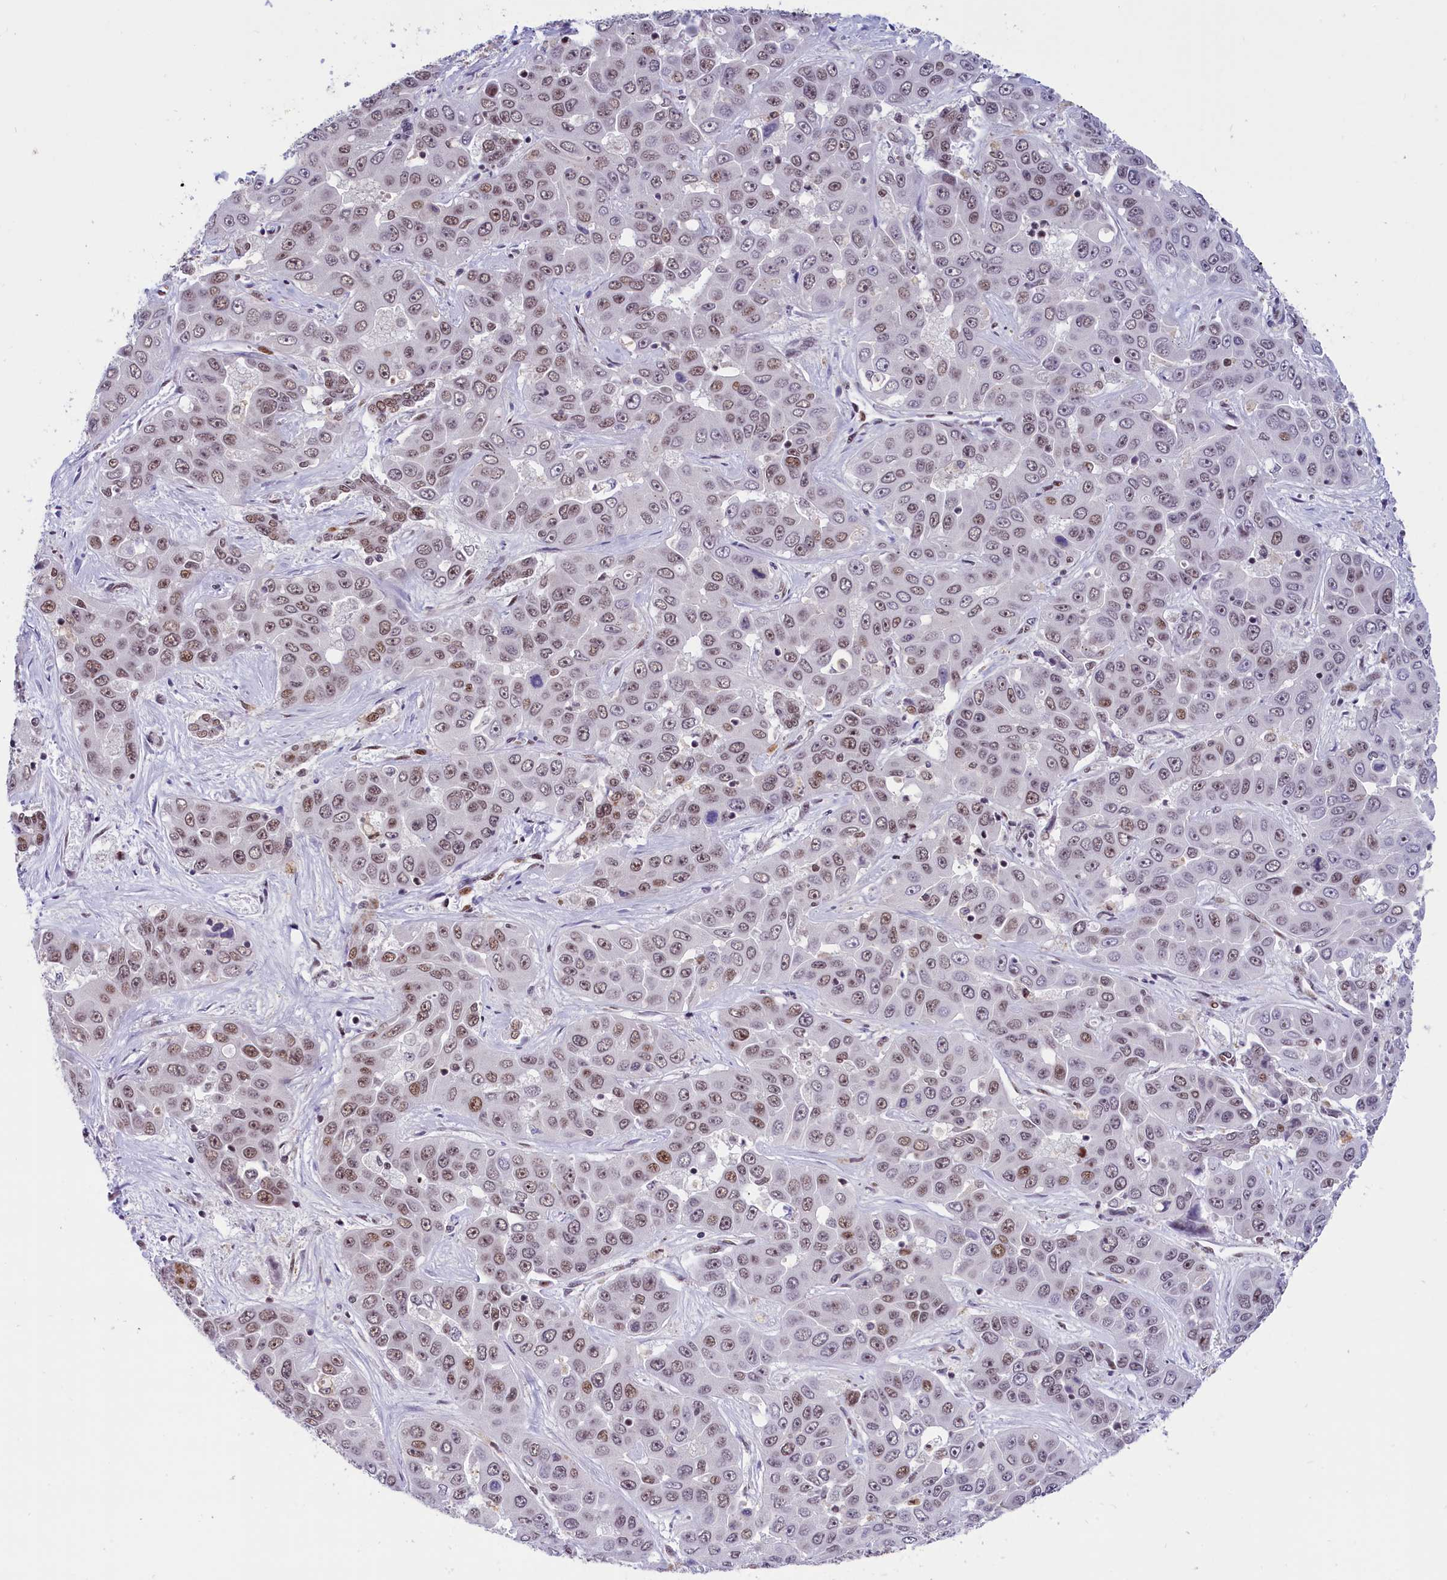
{"staining": {"intensity": "moderate", "quantity": ">75%", "location": "nuclear"}, "tissue": "liver cancer", "cell_type": "Tumor cells", "image_type": "cancer", "snomed": [{"axis": "morphology", "description": "Cholangiocarcinoma"}, {"axis": "topography", "description": "Liver"}], "caption": "Moderate nuclear protein positivity is seen in about >75% of tumor cells in liver cancer.", "gene": "CDYL2", "patient": {"sex": "female", "age": 52}}